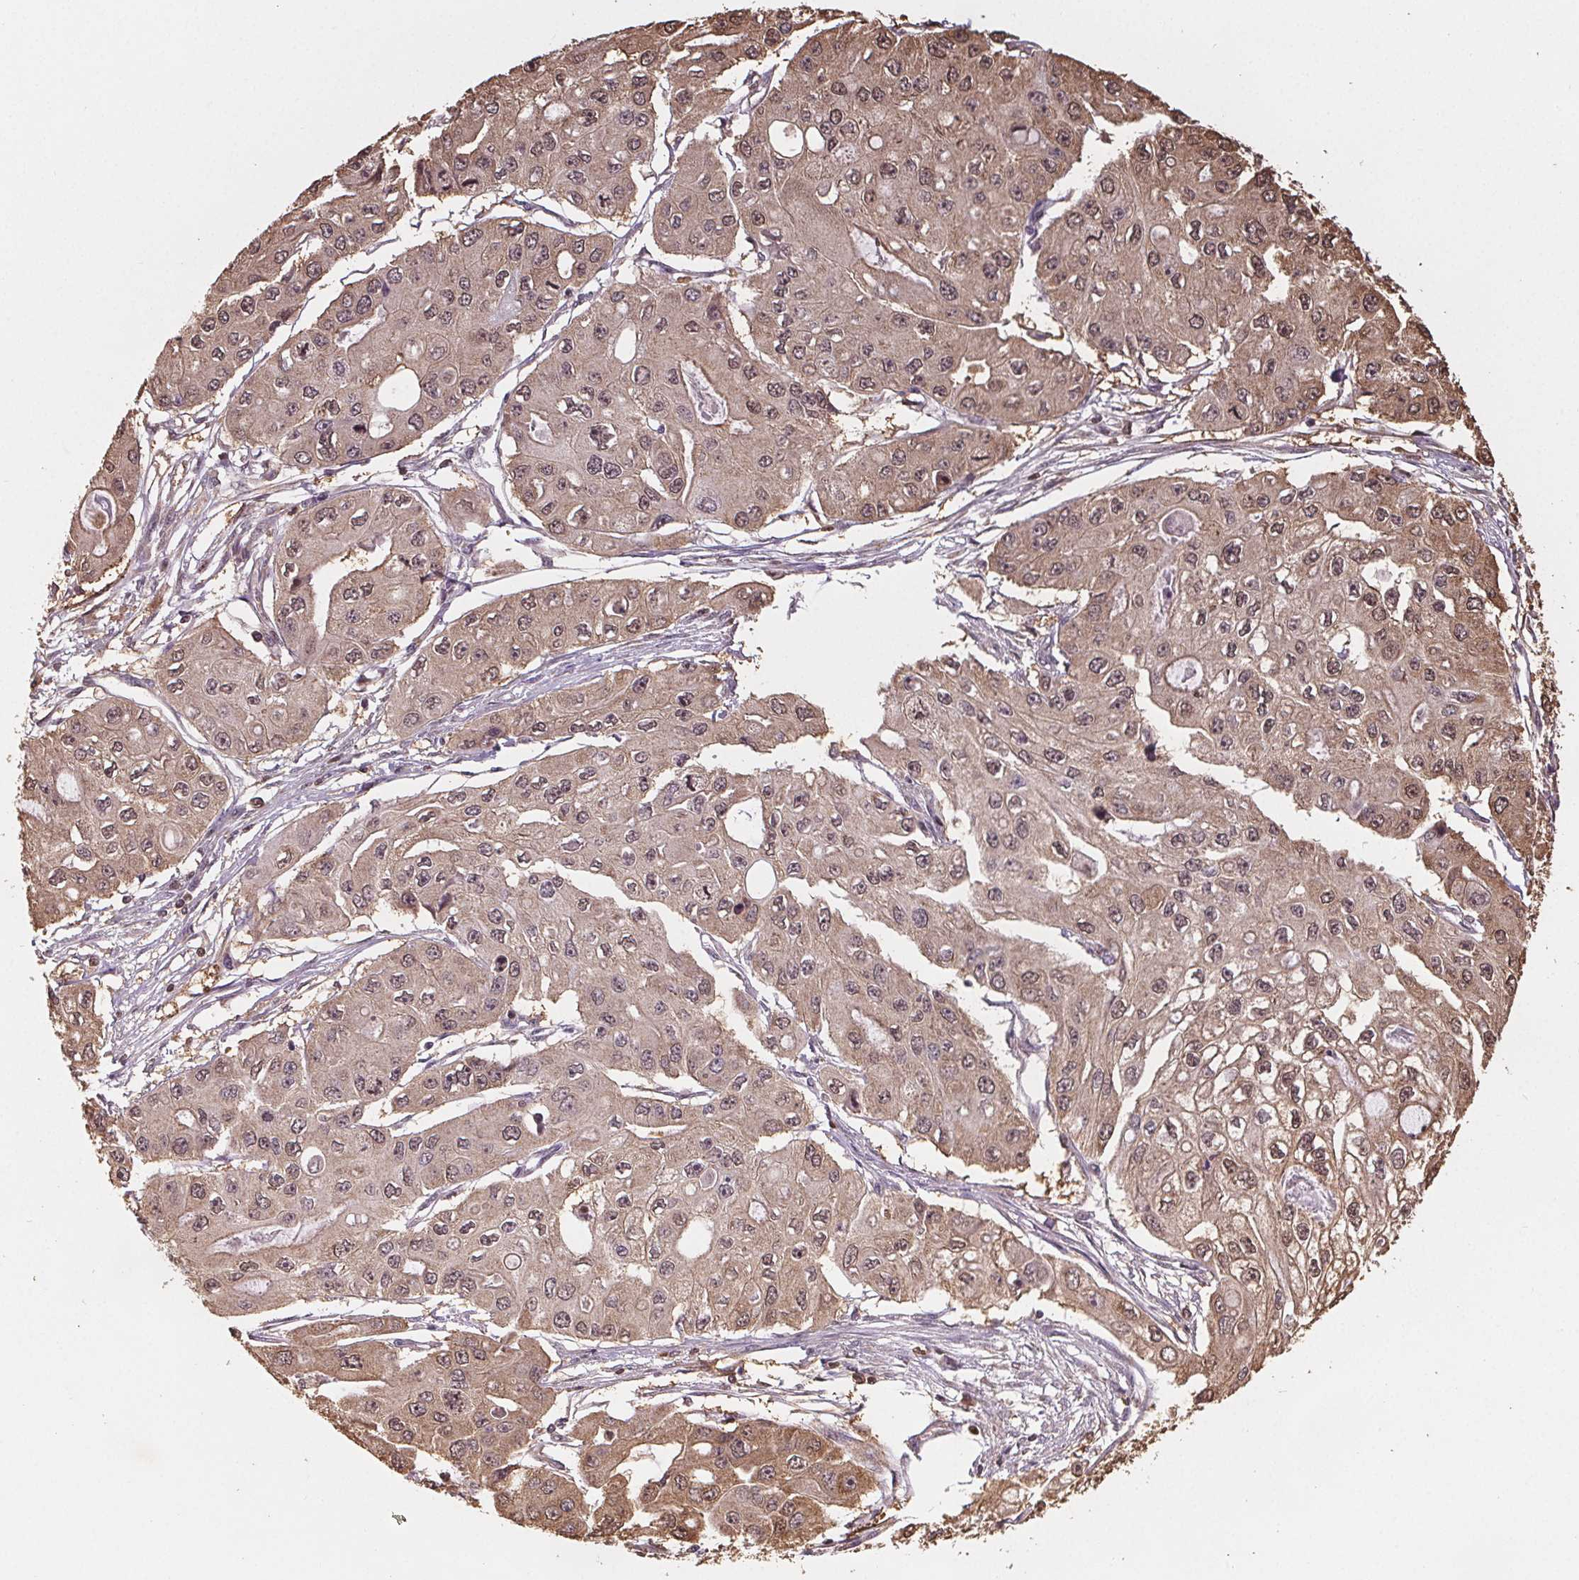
{"staining": {"intensity": "weak", "quantity": ">75%", "location": "cytoplasmic/membranous,nuclear"}, "tissue": "ovarian cancer", "cell_type": "Tumor cells", "image_type": "cancer", "snomed": [{"axis": "morphology", "description": "Cystadenocarcinoma, serous, NOS"}, {"axis": "topography", "description": "Ovary"}], "caption": "Protein expression analysis of ovarian serous cystadenocarcinoma demonstrates weak cytoplasmic/membranous and nuclear staining in approximately >75% of tumor cells.", "gene": "ENO1", "patient": {"sex": "female", "age": 56}}